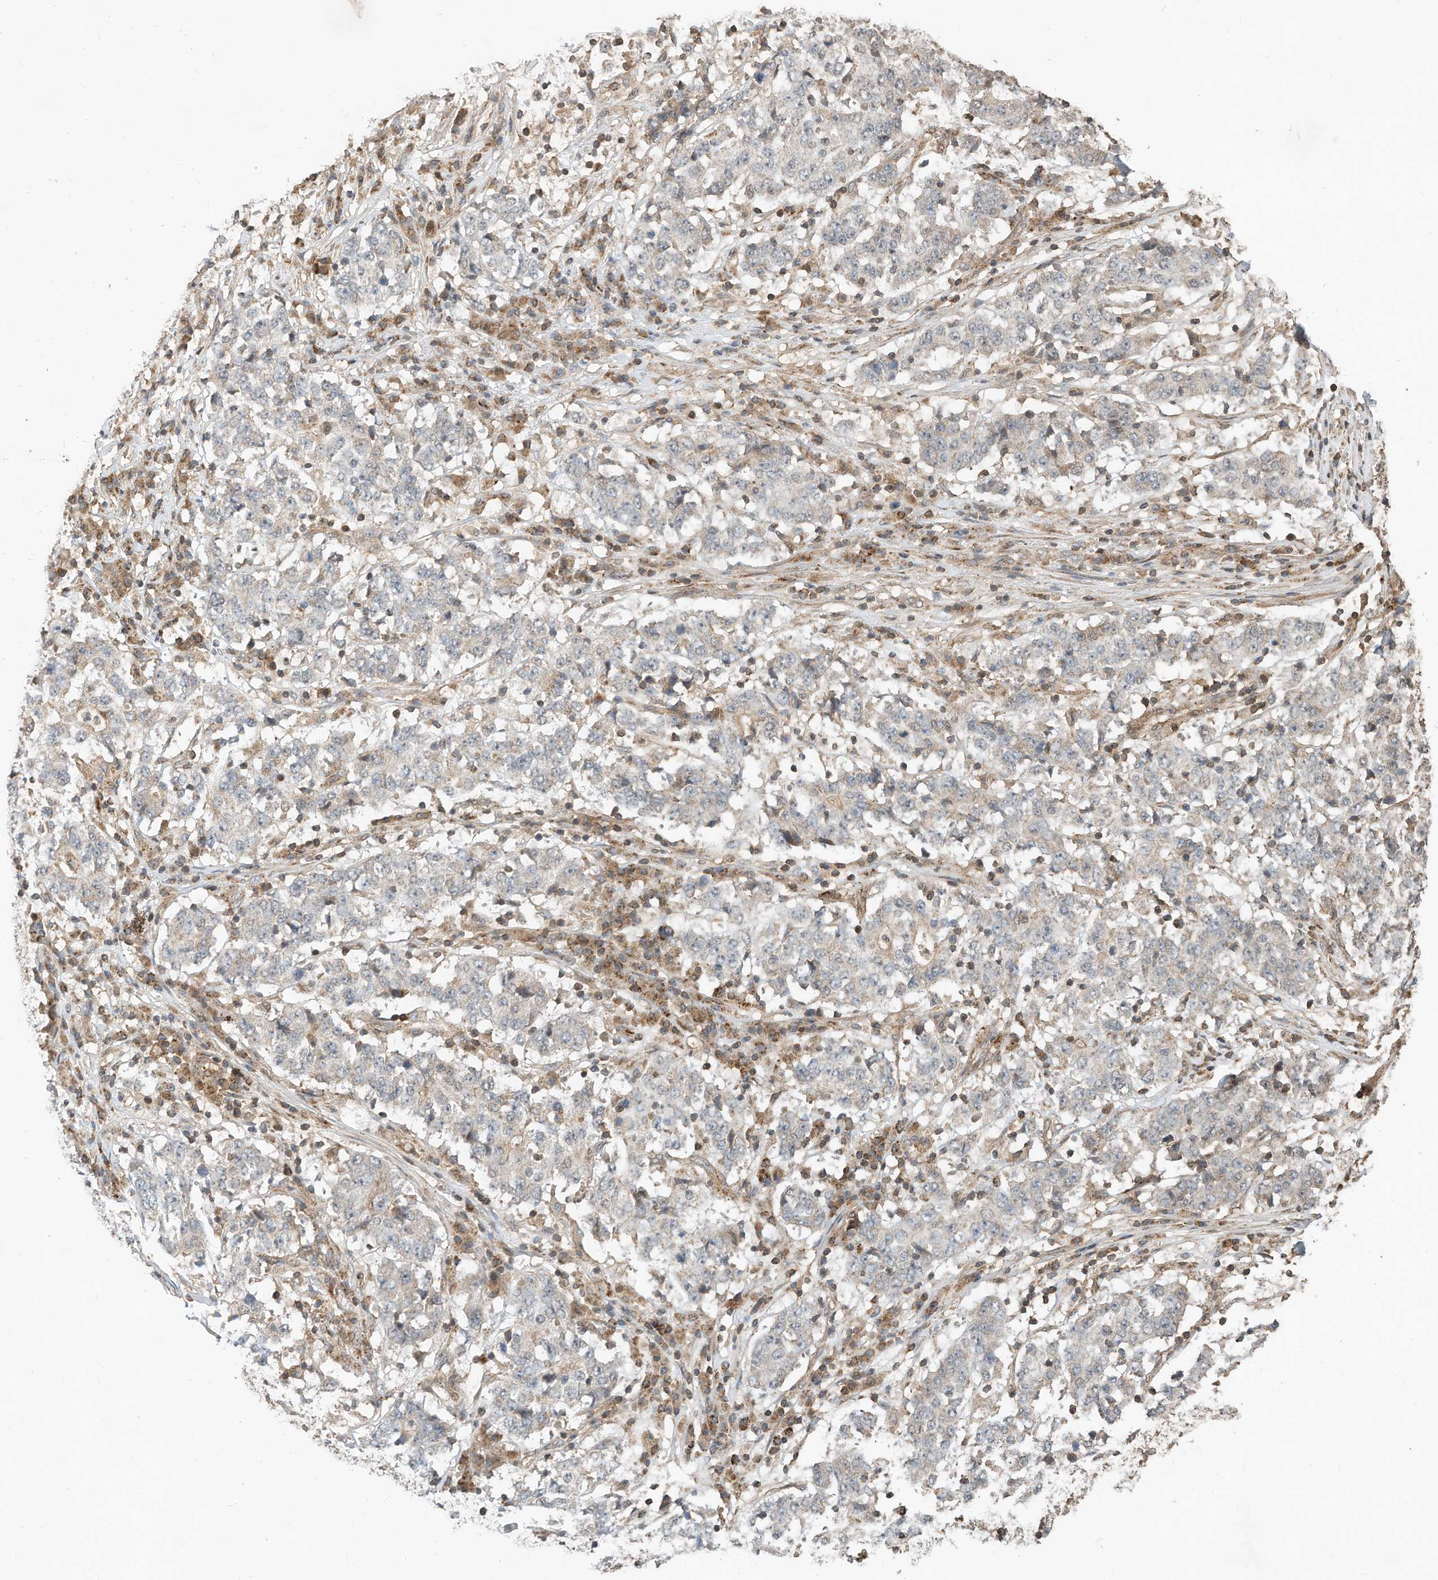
{"staining": {"intensity": "negative", "quantity": "none", "location": "none"}, "tissue": "stomach cancer", "cell_type": "Tumor cells", "image_type": "cancer", "snomed": [{"axis": "morphology", "description": "Adenocarcinoma, NOS"}, {"axis": "topography", "description": "Stomach"}], "caption": "IHC micrograph of neoplastic tissue: stomach cancer stained with DAB exhibits no significant protein positivity in tumor cells.", "gene": "CPAMD8", "patient": {"sex": "male", "age": 59}}